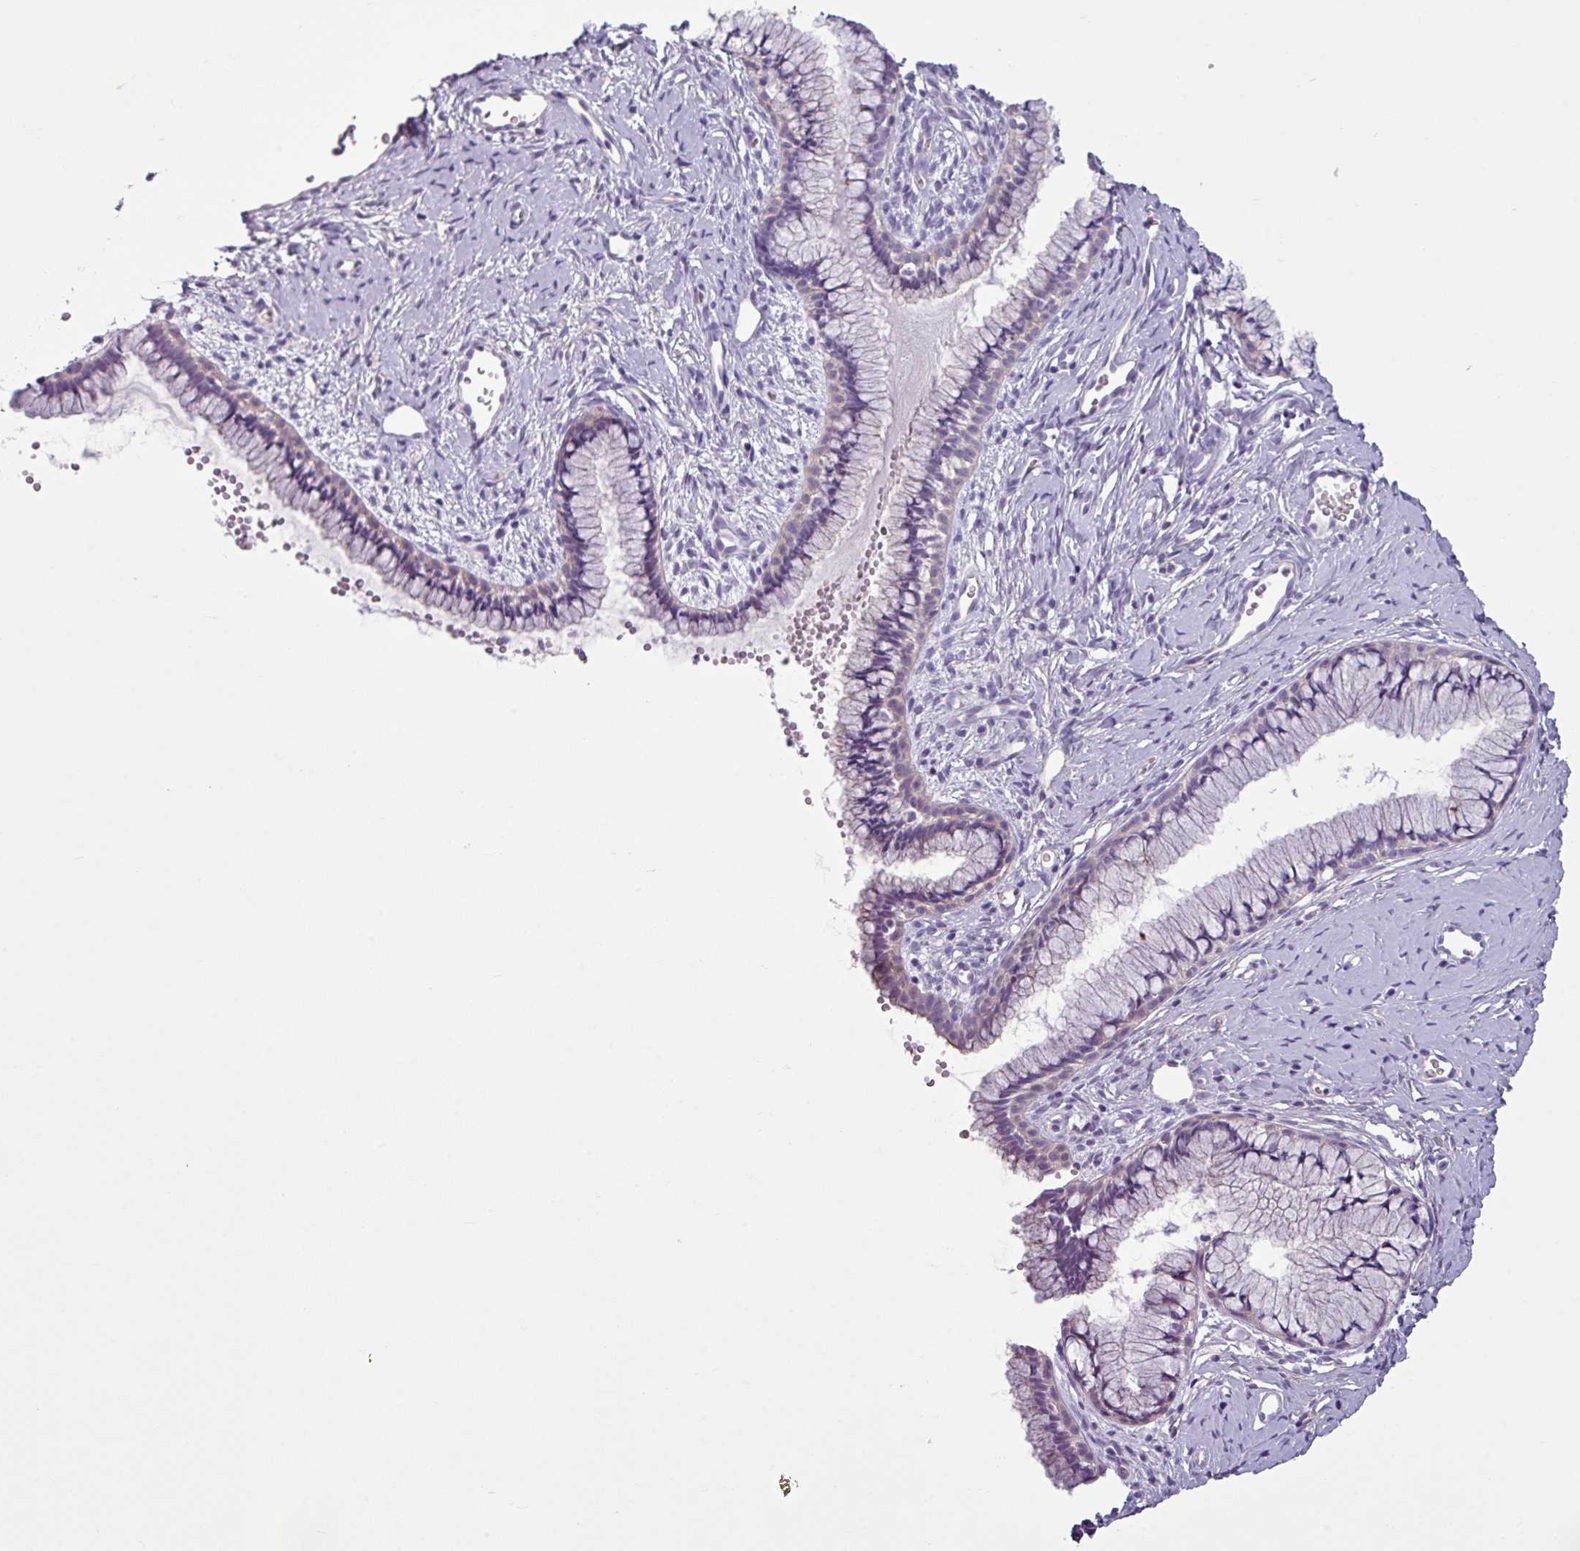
{"staining": {"intensity": "weak", "quantity": "<25%", "location": "cytoplasmic/membranous"}, "tissue": "cervix", "cell_type": "Glandular cells", "image_type": "normal", "snomed": [{"axis": "morphology", "description": "Normal tissue, NOS"}, {"axis": "topography", "description": "Cervix"}], "caption": "This is a image of immunohistochemistry staining of benign cervix, which shows no expression in glandular cells.", "gene": "TMEM178B", "patient": {"sex": "female", "age": 40}}